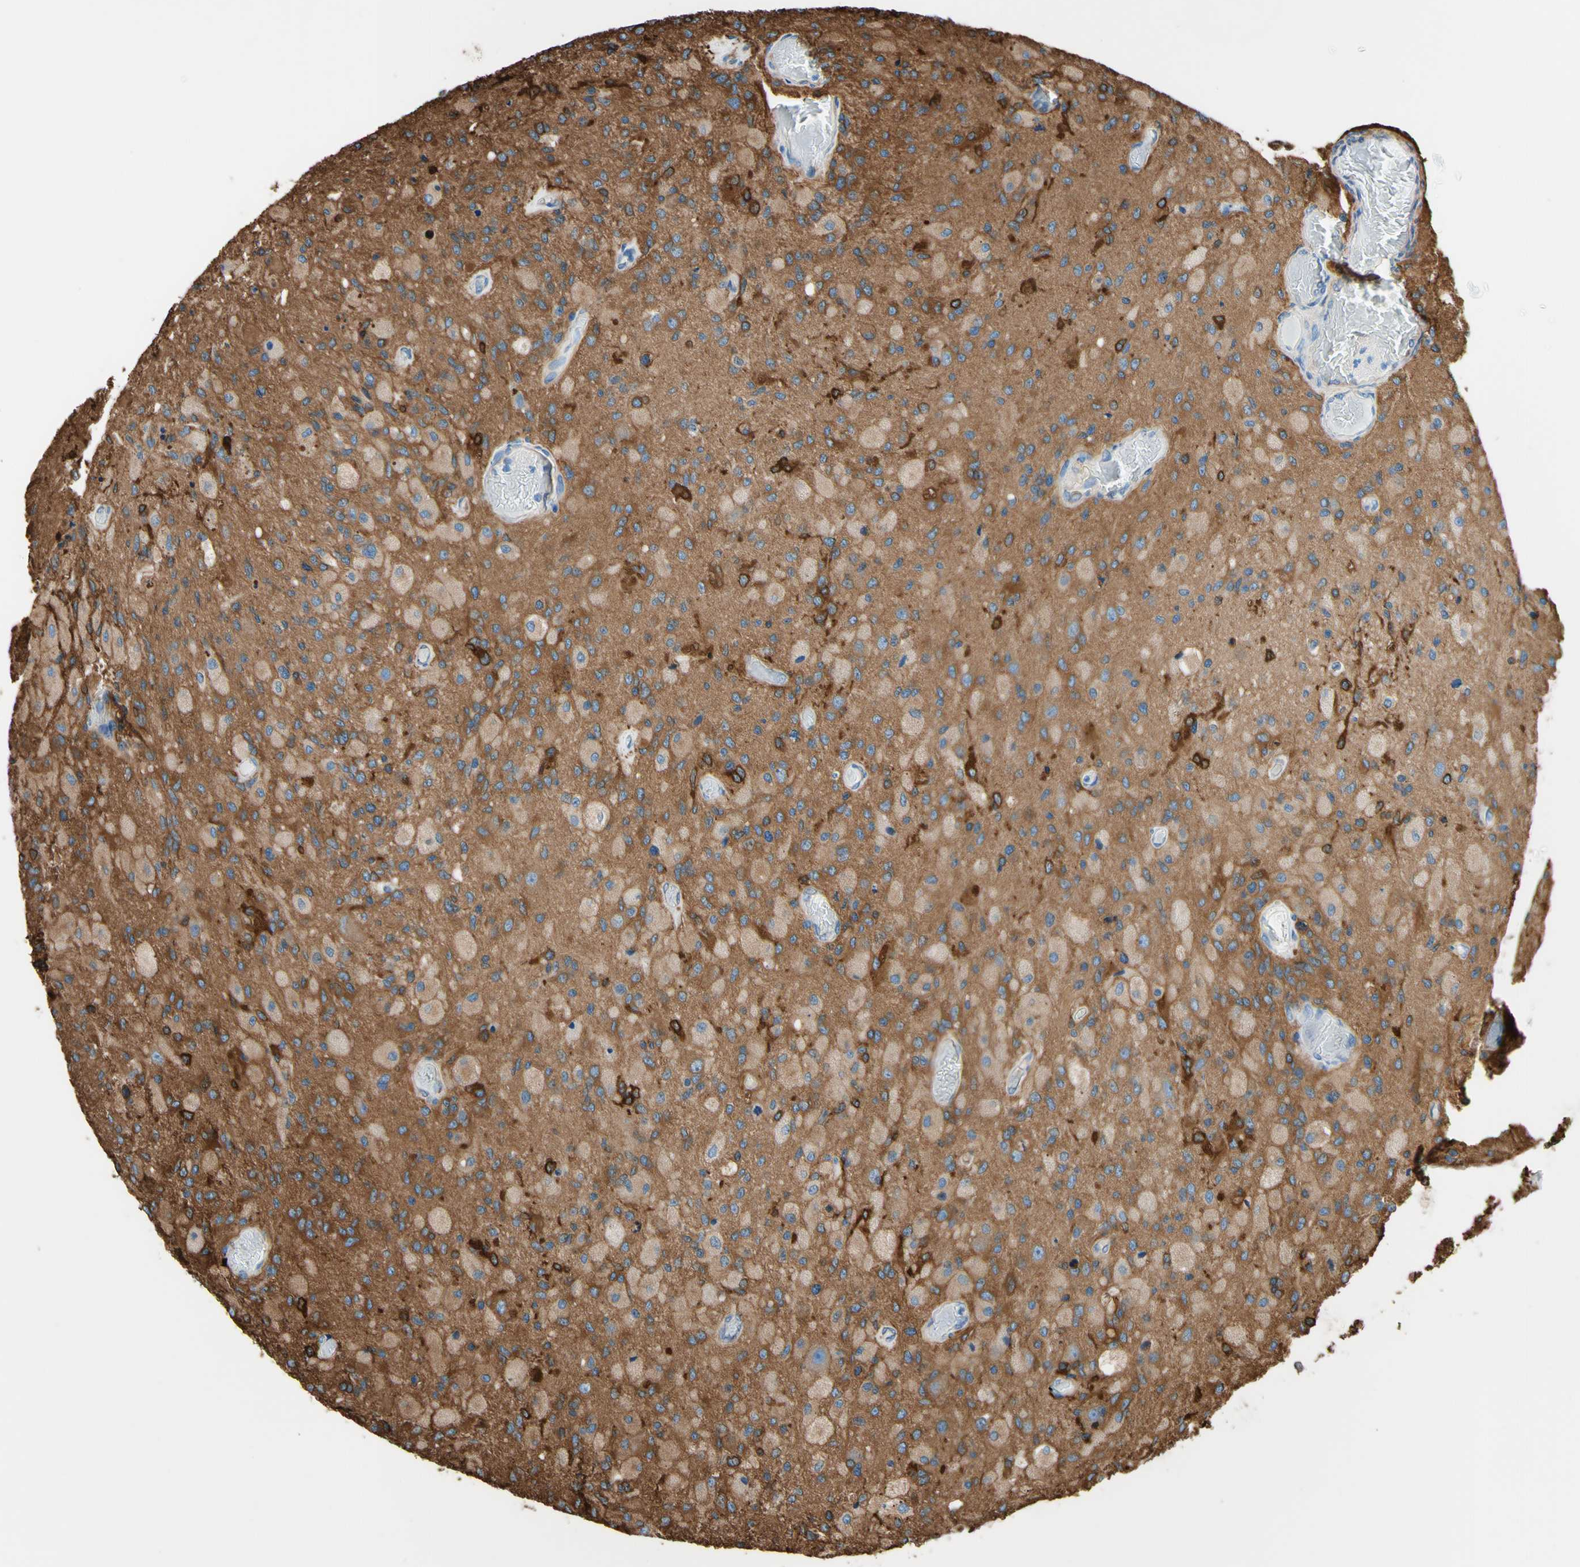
{"staining": {"intensity": "weak", "quantity": ">75%", "location": "cytoplasmic/membranous"}, "tissue": "glioma", "cell_type": "Tumor cells", "image_type": "cancer", "snomed": [{"axis": "morphology", "description": "Normal tissue, NOS"}, {"axis": "morphology", "description": "Glioma, malignant, High grade"}, {"axis": "topography", "description": "Cerebral cortex"}], "caption": "Glioma tissue demonstrates weak cytoplasmic/membranous positivity in about >75% of tumor cells, visualized by immunohistochemistry. (IHC, brightfield microscopy, high magnification).", "gene": "DPYSL3", "patient": {"sex": "male", "age": 77}}